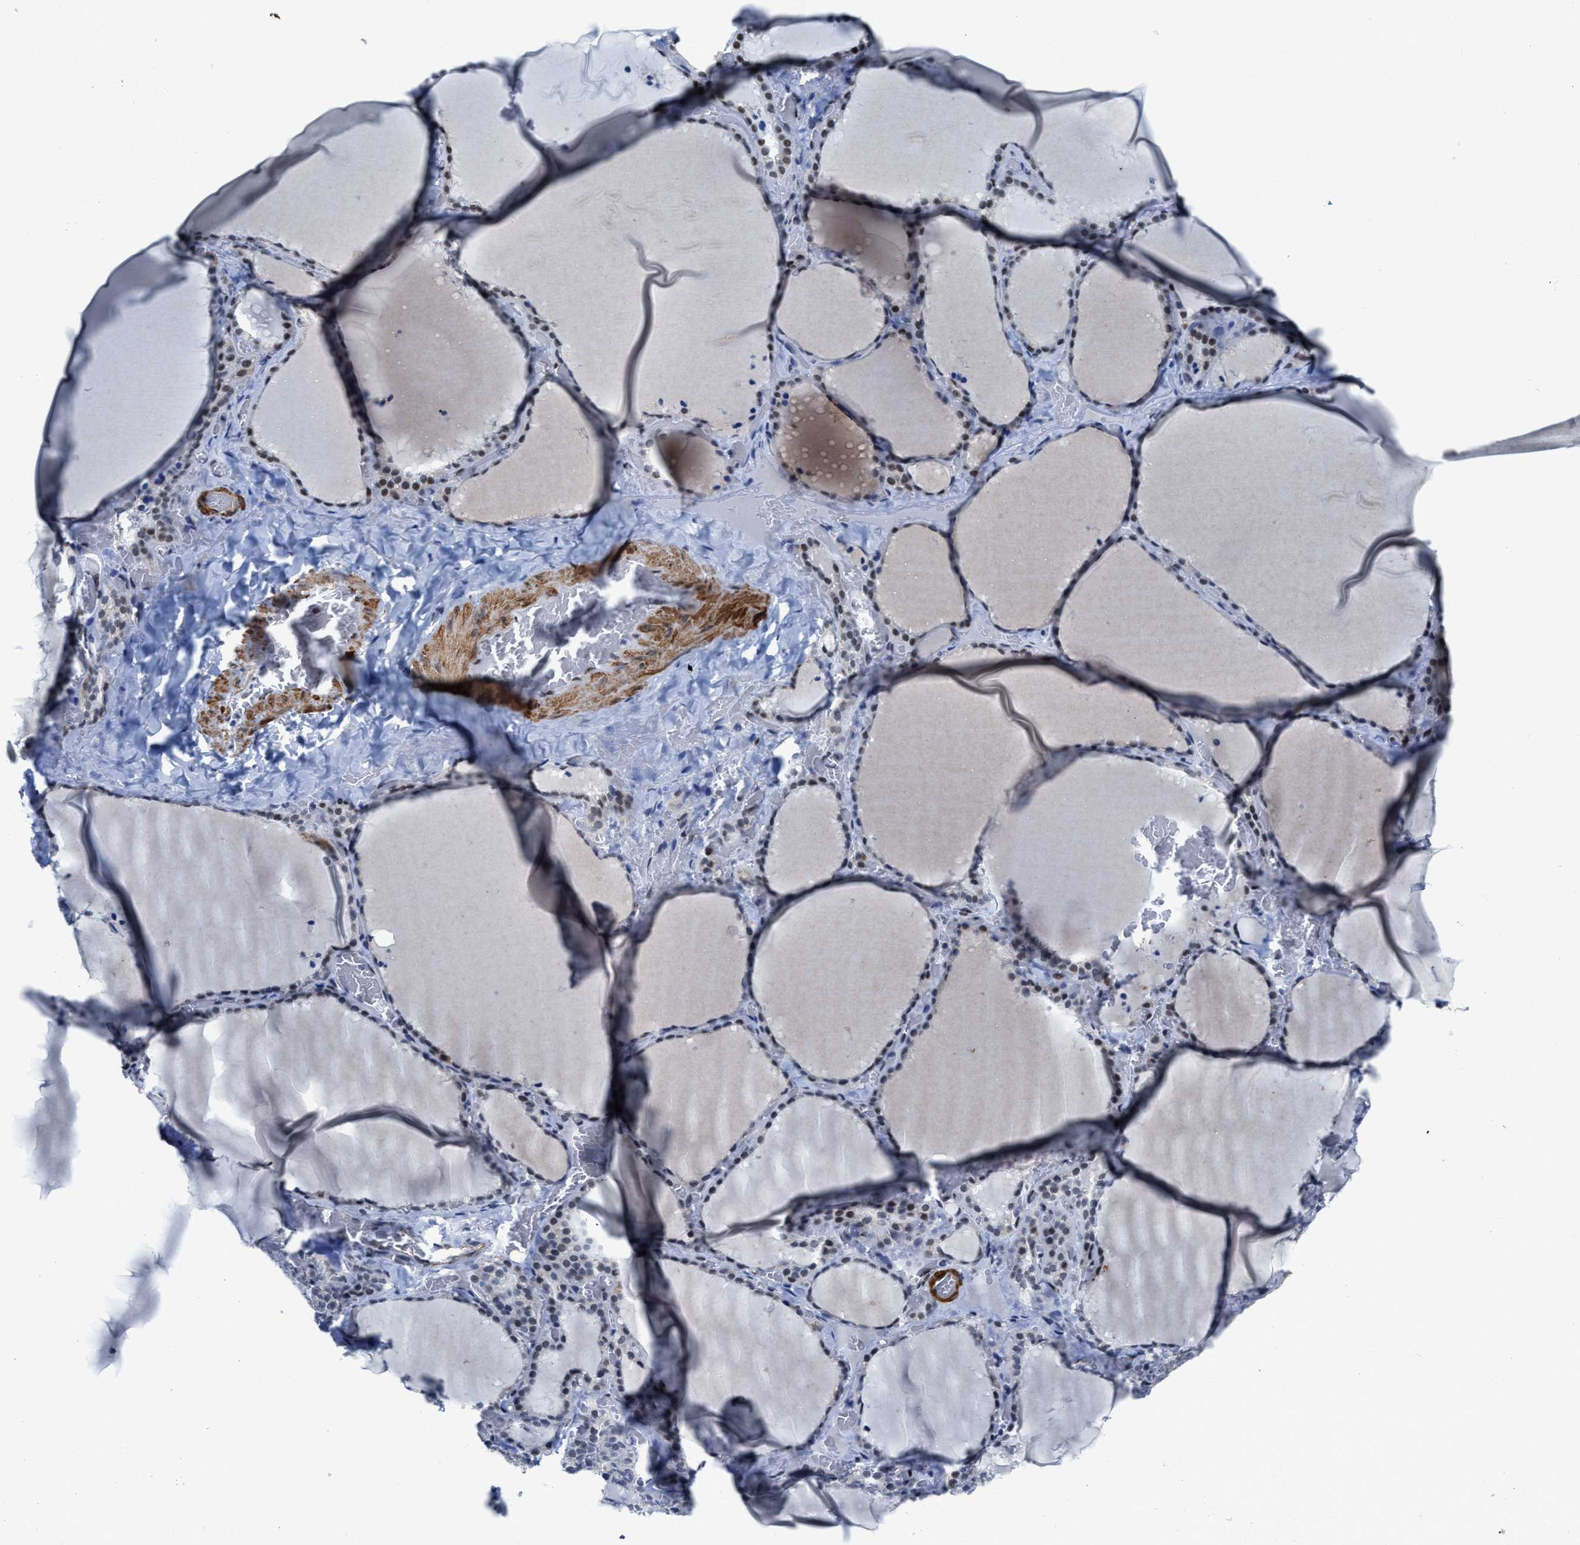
{"staining": {"intensity": "weak", "quantity": "<25%", "location": "nuclear"}, "tissue": "thyroid gland", "cell_type": "Glandular cells", "image_type": "normal", "snomed": [{"axis": "morphology", "description": "Normal tissue, NOS"}, {"axis": "topography", "description": "Thyroid gland"}], "caption": "The immunohistochemistry (IHC) photomicrograph has no significant positivity in glandular cells of thyroid gland.", "gene": "ID3", "patient": {"sex": "female", "age": 22}}